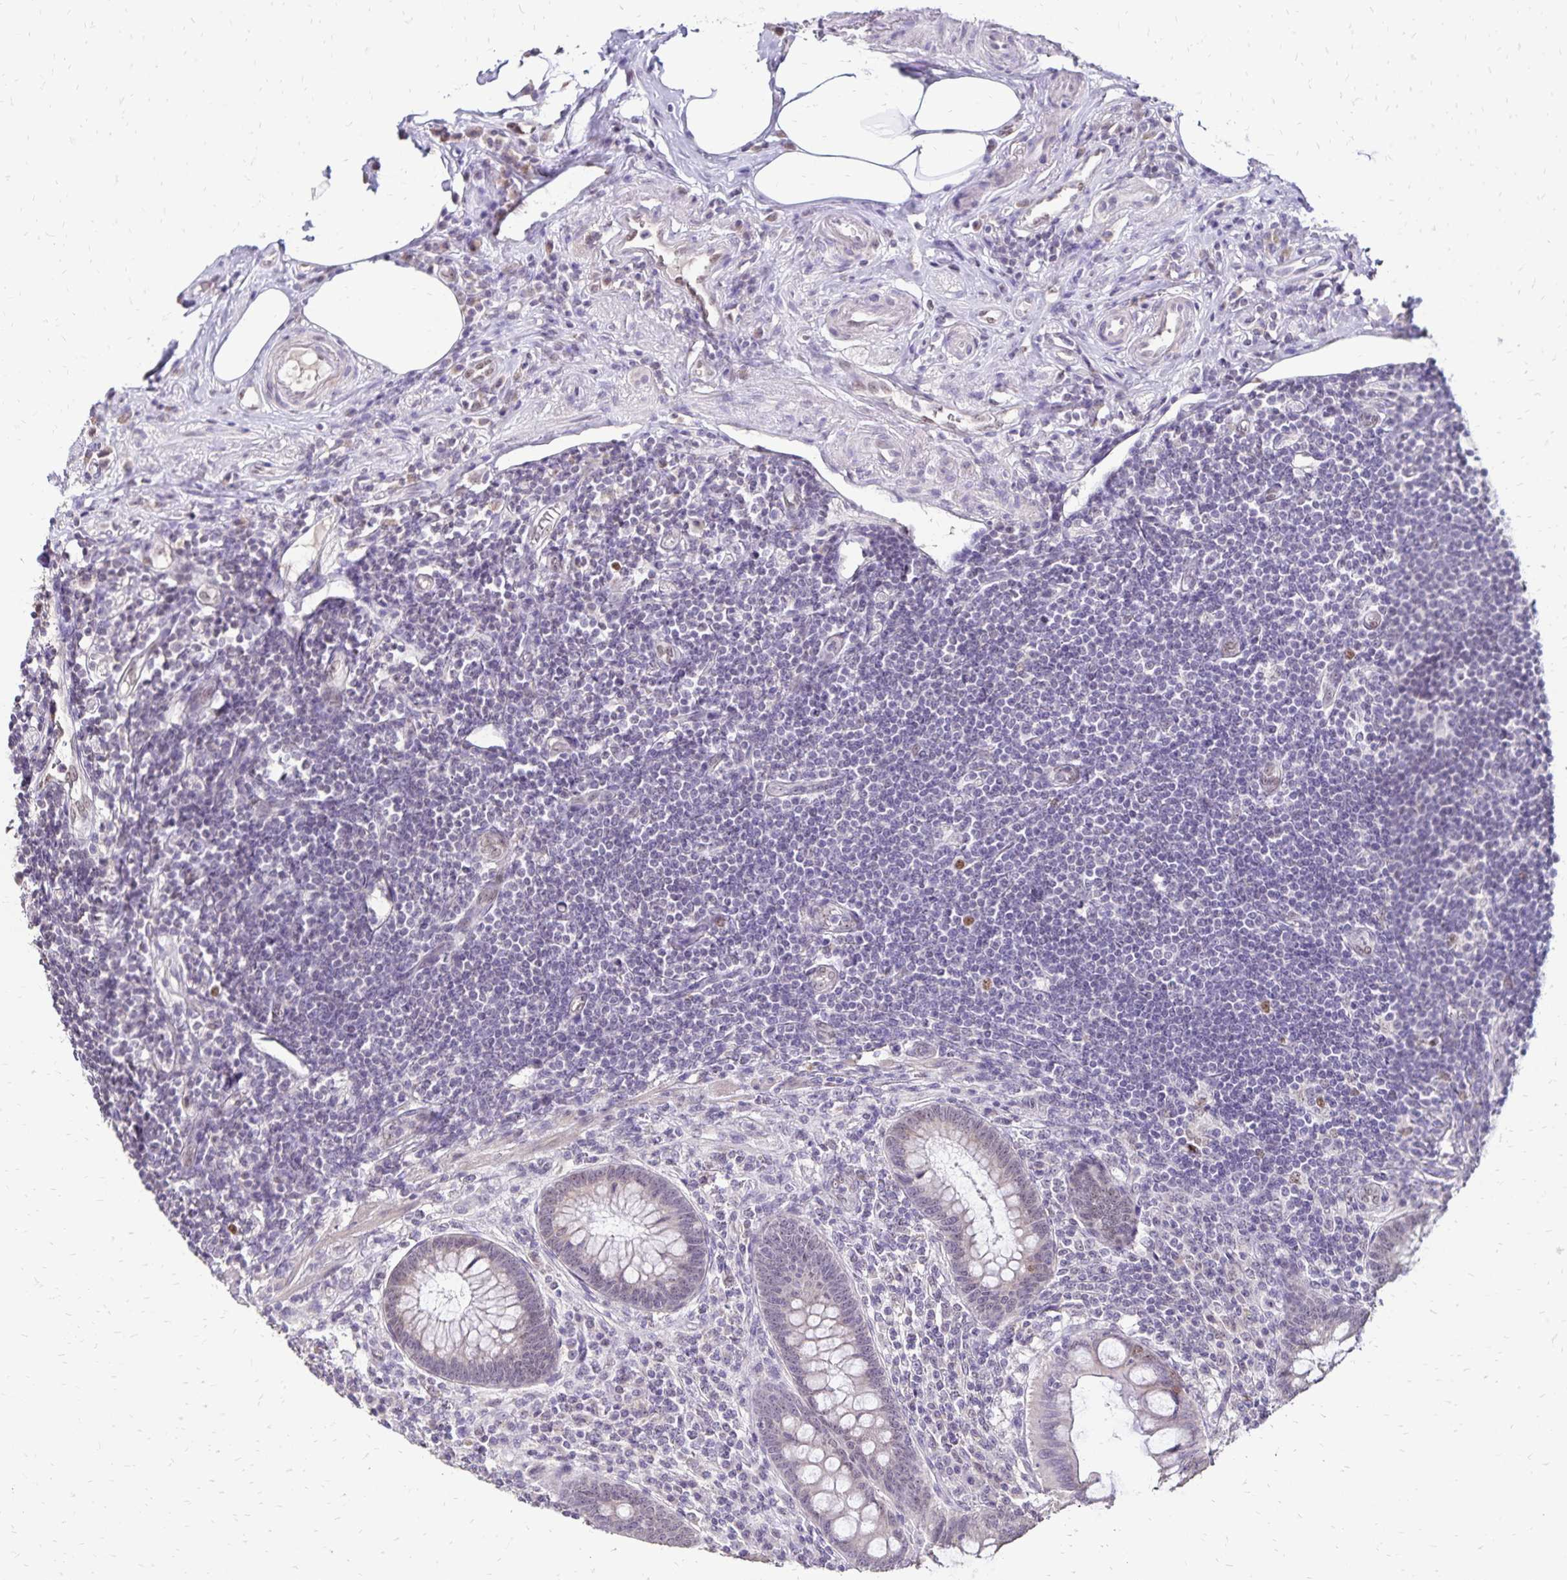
{"staining": {"intensity": "negative", "quantity": "none", "location": "none"}, "tissue": "appendix", "cell_type": "Glandular cells", "image_type": "normal", "snomed": [{"axis": "morphology", "description": "Normal tissue, NOS"}, {"axis": "topography", "description": "Appendix"}], "caption": "A histopathology image of appendix stained for a protein exhibits no brown staining in glandular cells.", "gene": "POLB", "patient": {"sex": "female", "age": 57}}